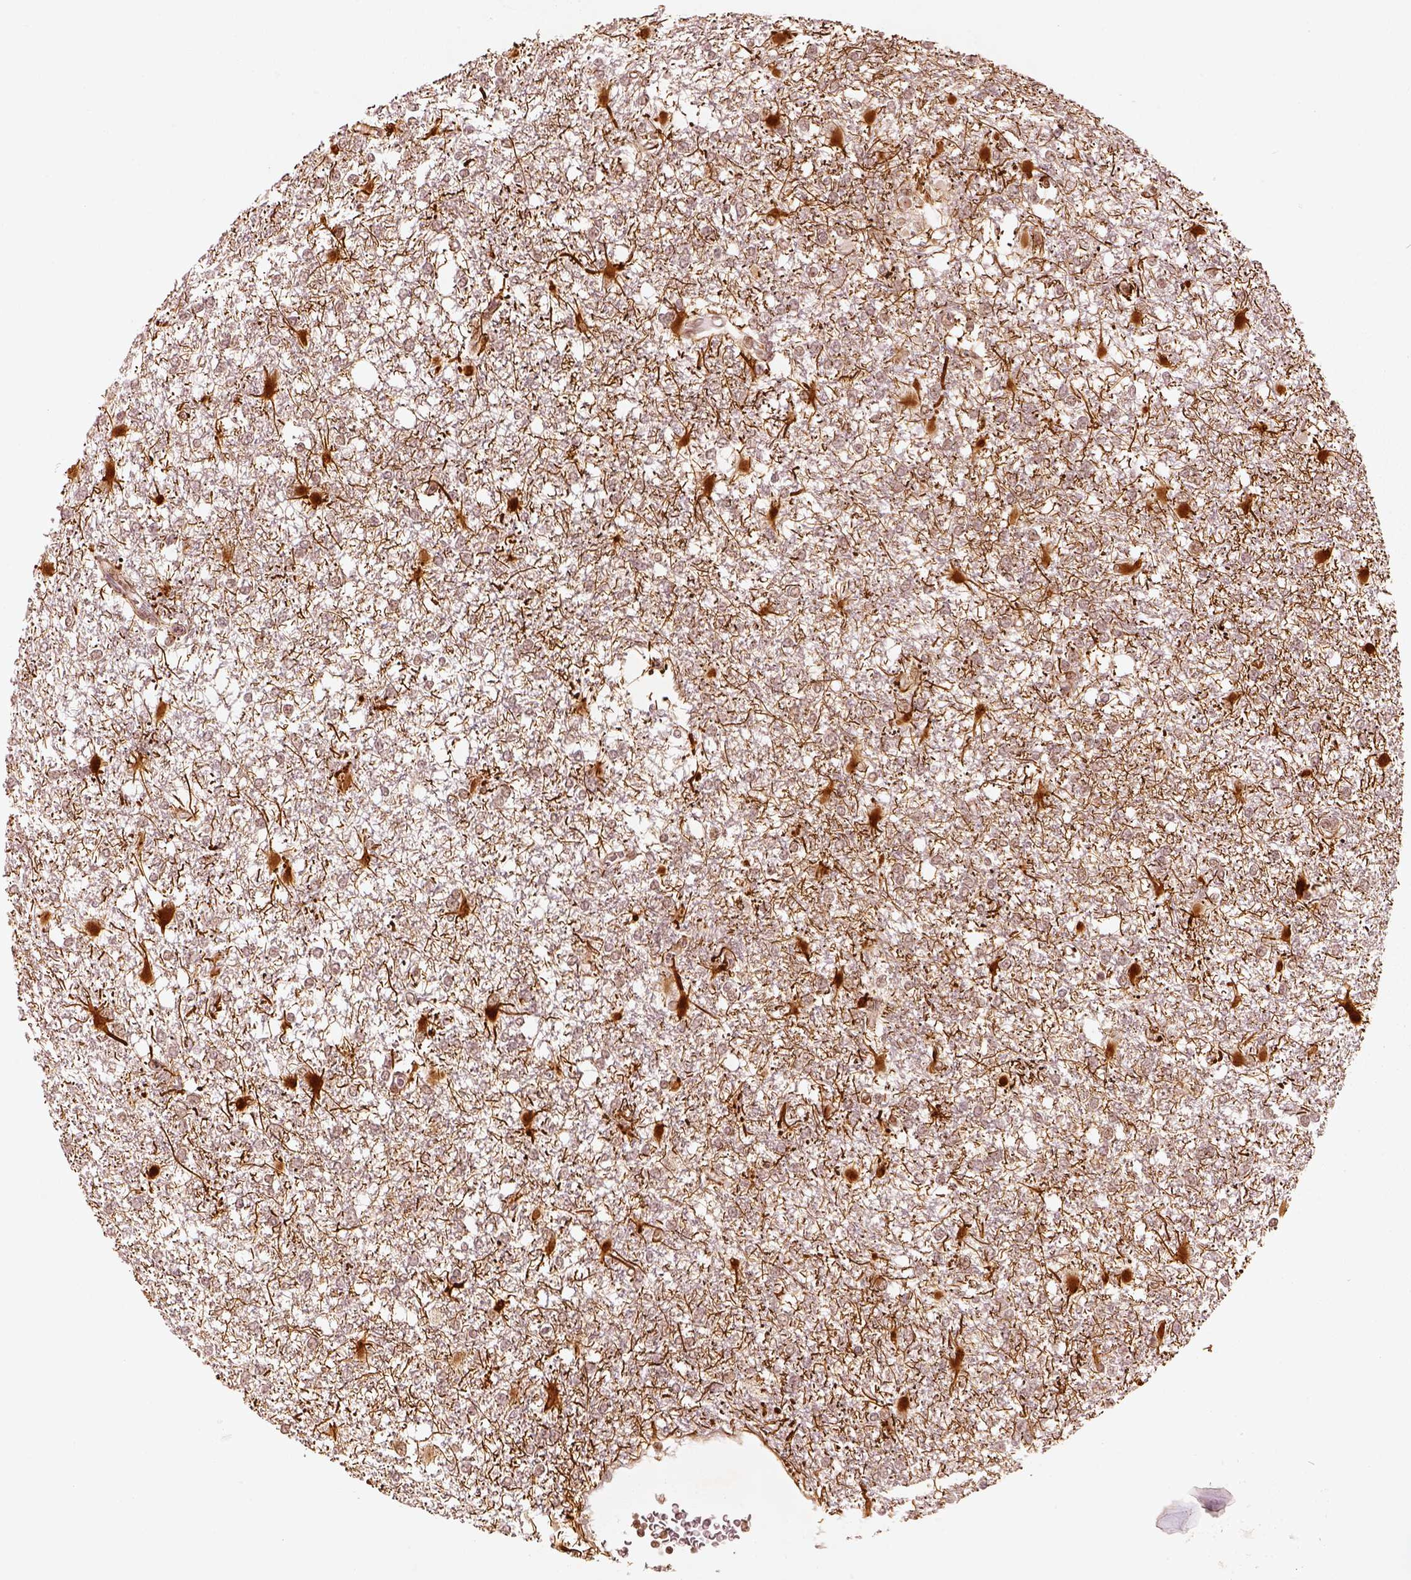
{"staining": {"intensity": "negative", "quantity": "none", "location": "none"}, "tissue": "glioma", "cell_type": "Tumor cells", "image_type": "cancer", "snomed": [{"axis": "morphology", "description": "Glioma, malignant, High grade"}, {"axis": "topography", "description": "Cerebral cortex"}], "caption": "High magnification brightfield microscopy of malignant glioma (high-grade) stained with DAB (brown) and counterstained with hematoxylin (blue): tumor cells show no significant staining.", "gene": "GMEB2", "patient": {"sex": "male", "age": 79}}